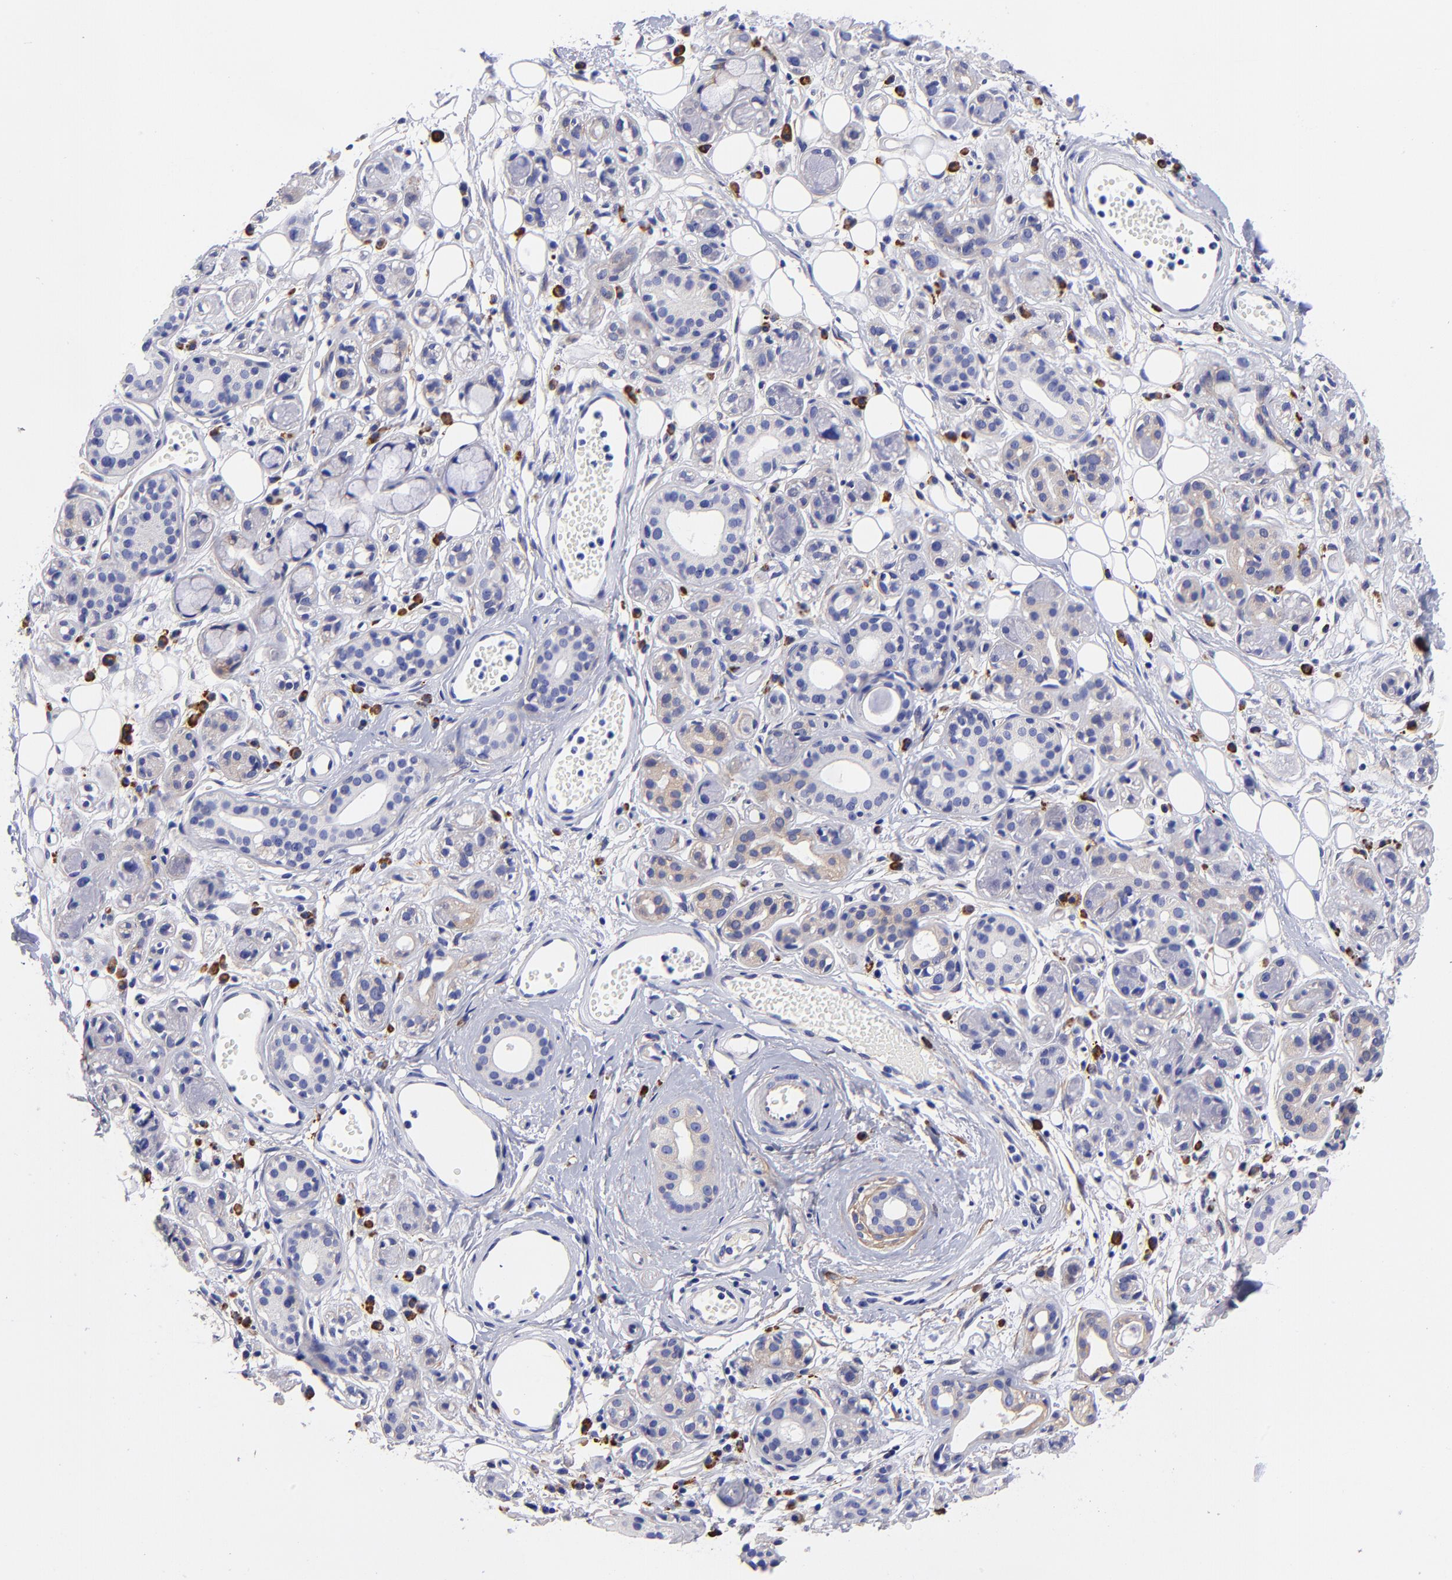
{"staining": {"intensity": "weak", "quantity": "<25%", "location": "cytoplasmic/membranous"}, "tissue": "salivary gland", "cell_type": "Glandular cells", "image_type": "normal", "snomed": [{"axis": "morphology", "description": "Normal tissue, NOS"}, {"axis": "topography", "description": "Salivary gland"}], "caption": "High power microscopy histopathology image of an immunohistochemistry image of benign salivary gland, revealing no significant expression in glandular cells. (DAB IHC with hematoxylin counter stain).", "gene": "PPFIBP1", "patient": {"sex": "male", "age": 54}}